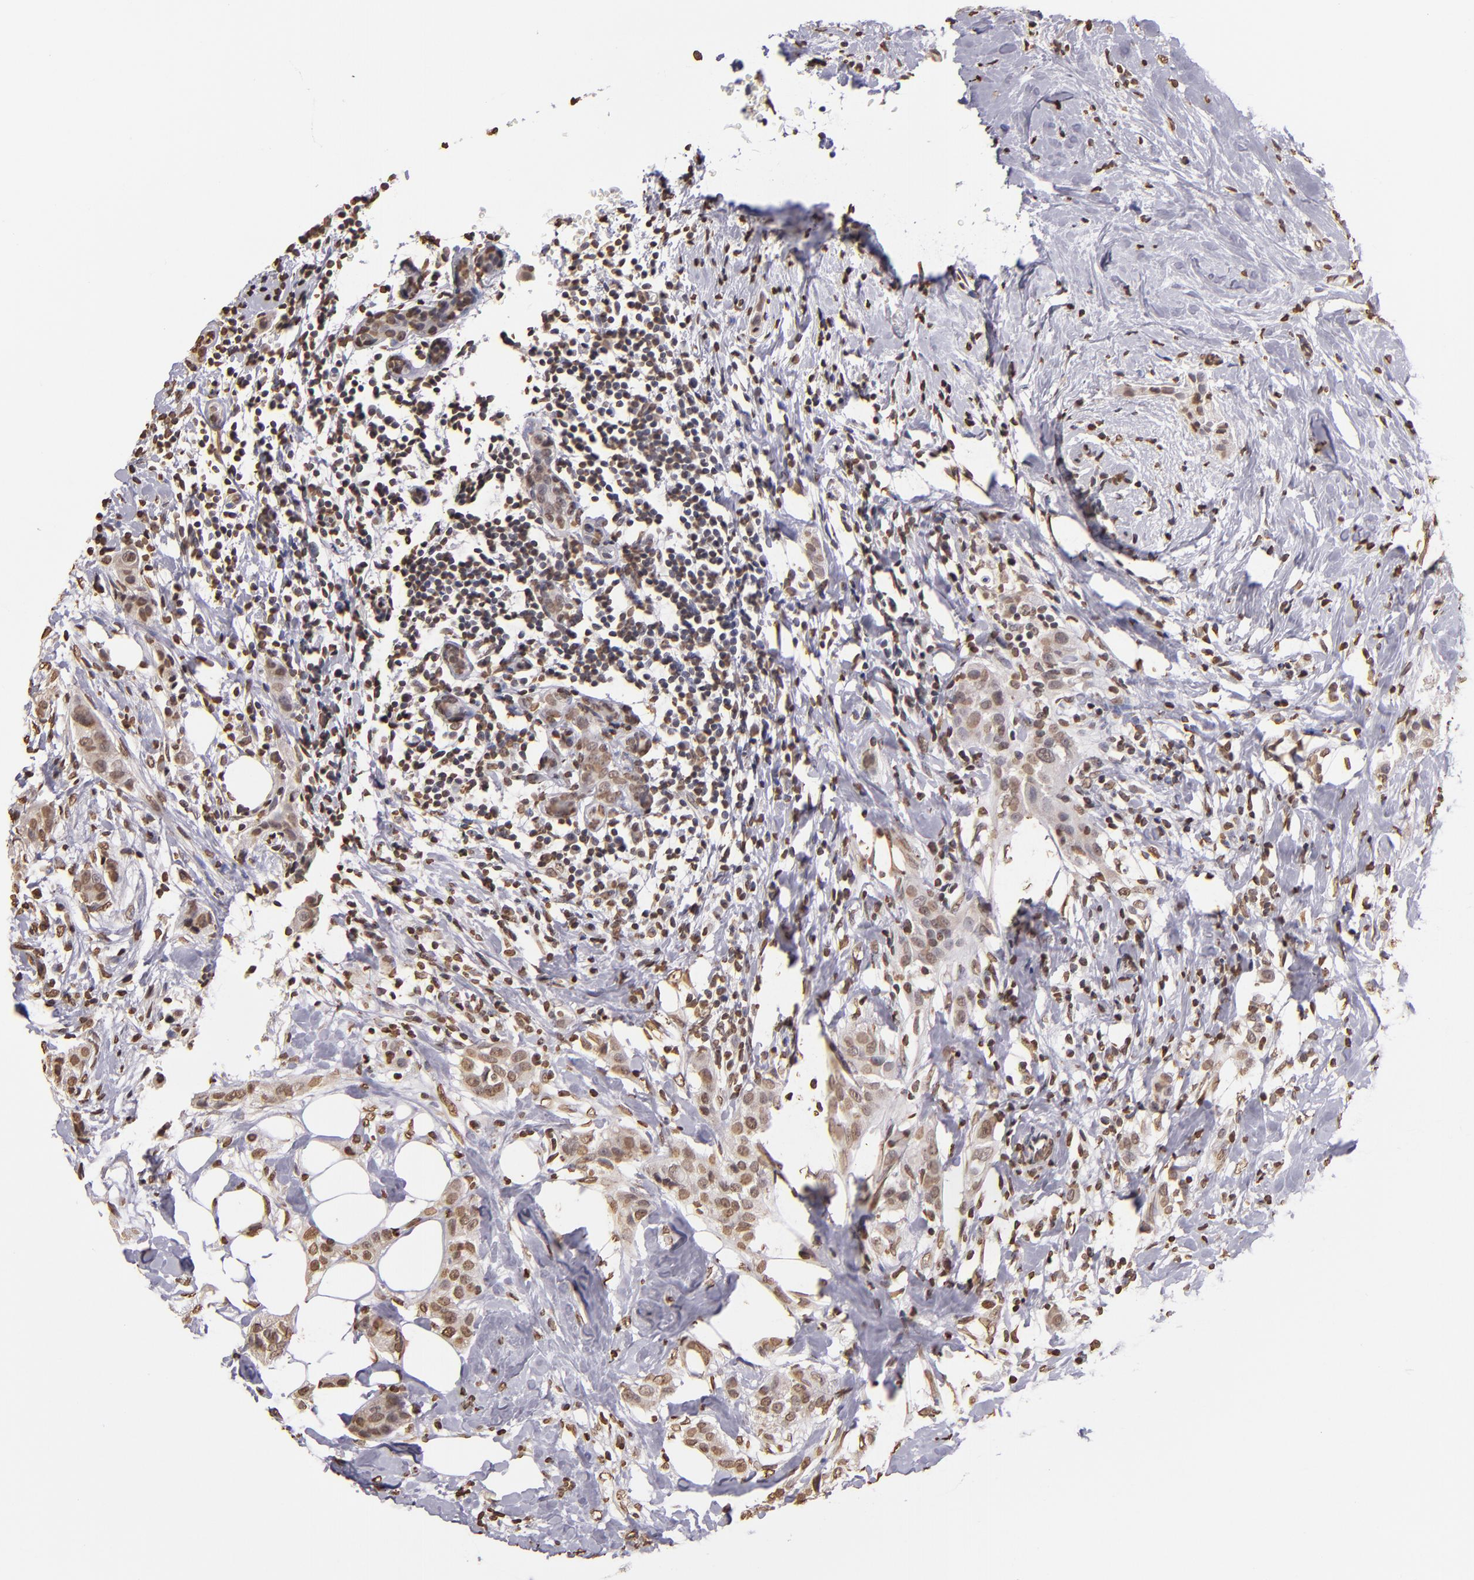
{"staining": {"intensity": "moderate", "quantity": "25%-75%", "location": "nuclear"}, "tissue": "breast cancer", "cell_type": "Tumor cells", "image_type": "cancer", "snomed": [{"axis": "morphology", "description": "Duct carcinoma"}, {"axis": "topography", "description": "Breast"}], "caption": "Tumor cells reveal moderate nuclear positivity in approximately 25%-75% of cells in breast cancer.", "gene": "LBX1", "patient": {"sex": "female", "age": 45}}